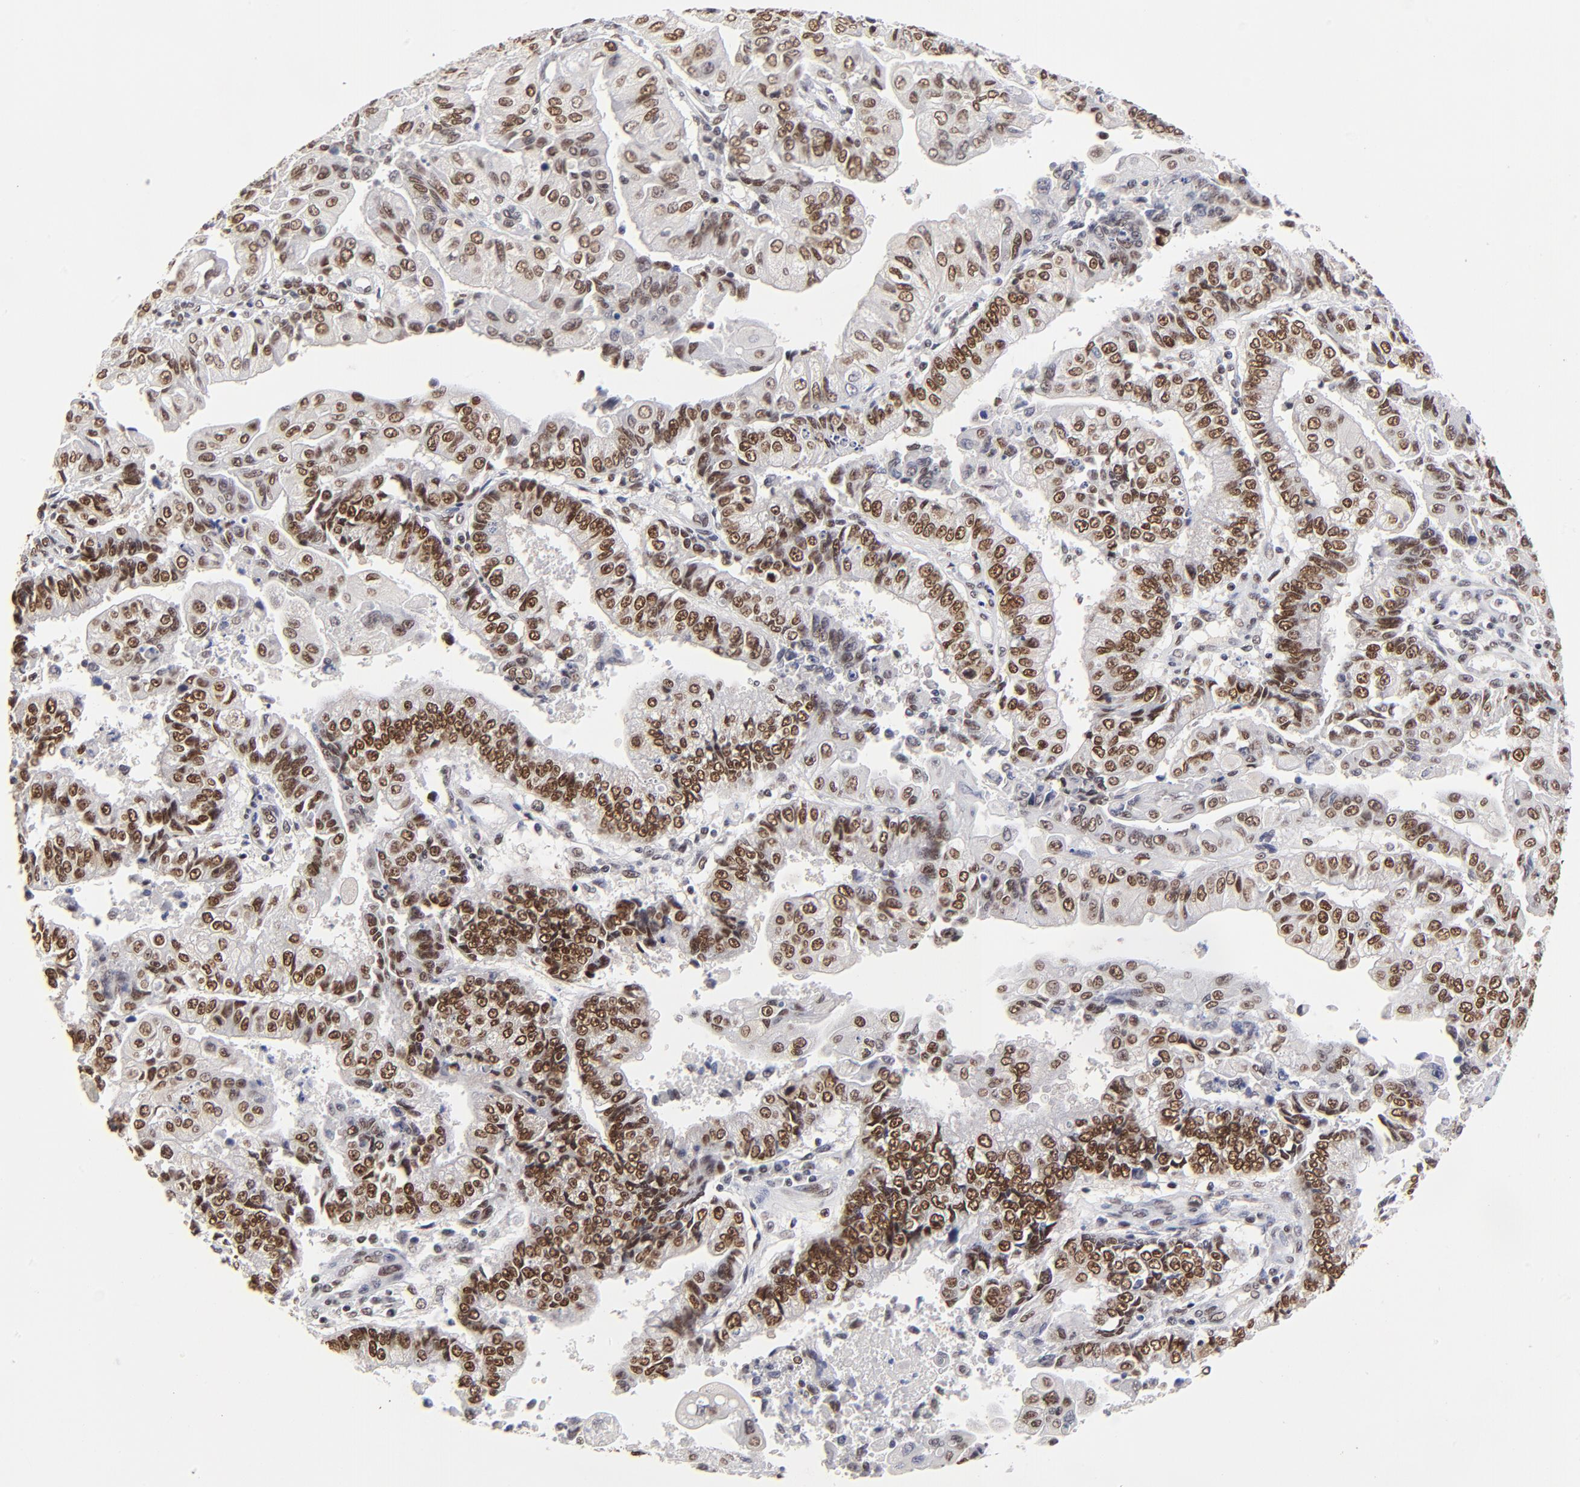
{"staining": {"intensity": "strong", "quantity": ">75%", "location": "nuclear"}, "tissue": "endometrial cancer", "cell_type": "Tumor cells", "image_type": "cancer", "snomed": [{"axis": "morphology", "description": "Adenocarcinoma, NOS"}, {"axis": "topography", "description": "Endometrium"}], "caption": "Endometrial cancer stained for a protein exhibits strong nuclear positivity in tumor cells. The staining was performed using DAB (3,3'-diaminobenzidine), with brown indicating positive protein expression. Nuclei are stained blue with hematoxylin.", "gene": "ZMYM3", "patient": {"sex": "female", "age": 75}}